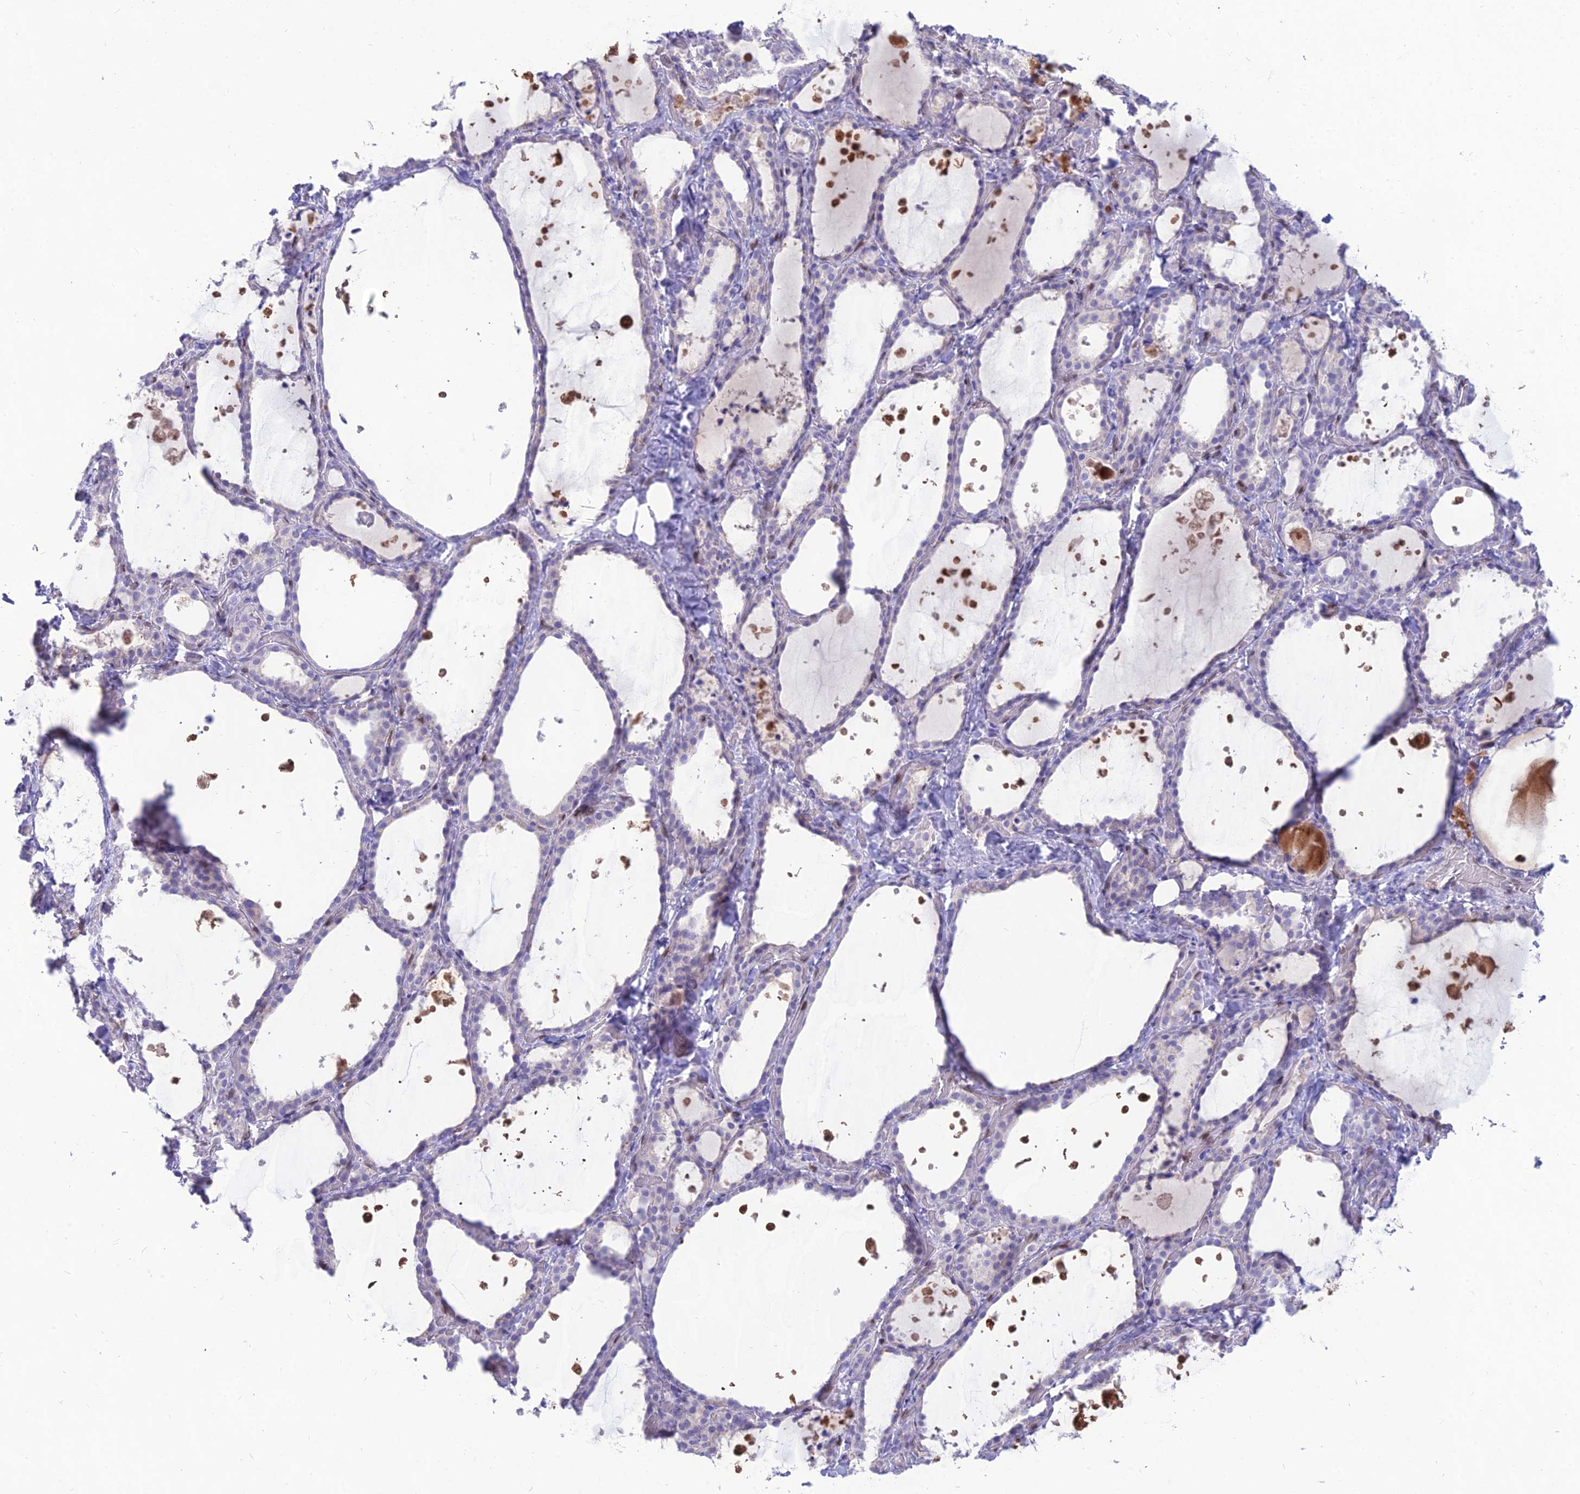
{"staining": {"intensity": "negative", "quantity": "none", "location": "none"}, "tissue": "thyroid gland", "cell_type": "Glandular cells", "image_type": "normal", "snomed": [{"axis": "morphology", "description": "Normal tissue, NOS"}, {"axis": "topography", "description": "Thyroid gland"}], "caption": "The immunohistochemistry image has no significant positivity in glandular cells of thyroid gland. (DAB immunohistochemistry (IHC) with hematoxylin counter stain).", "gene": "NOVA2", "patient": {"sex": "female", "age": 44}}